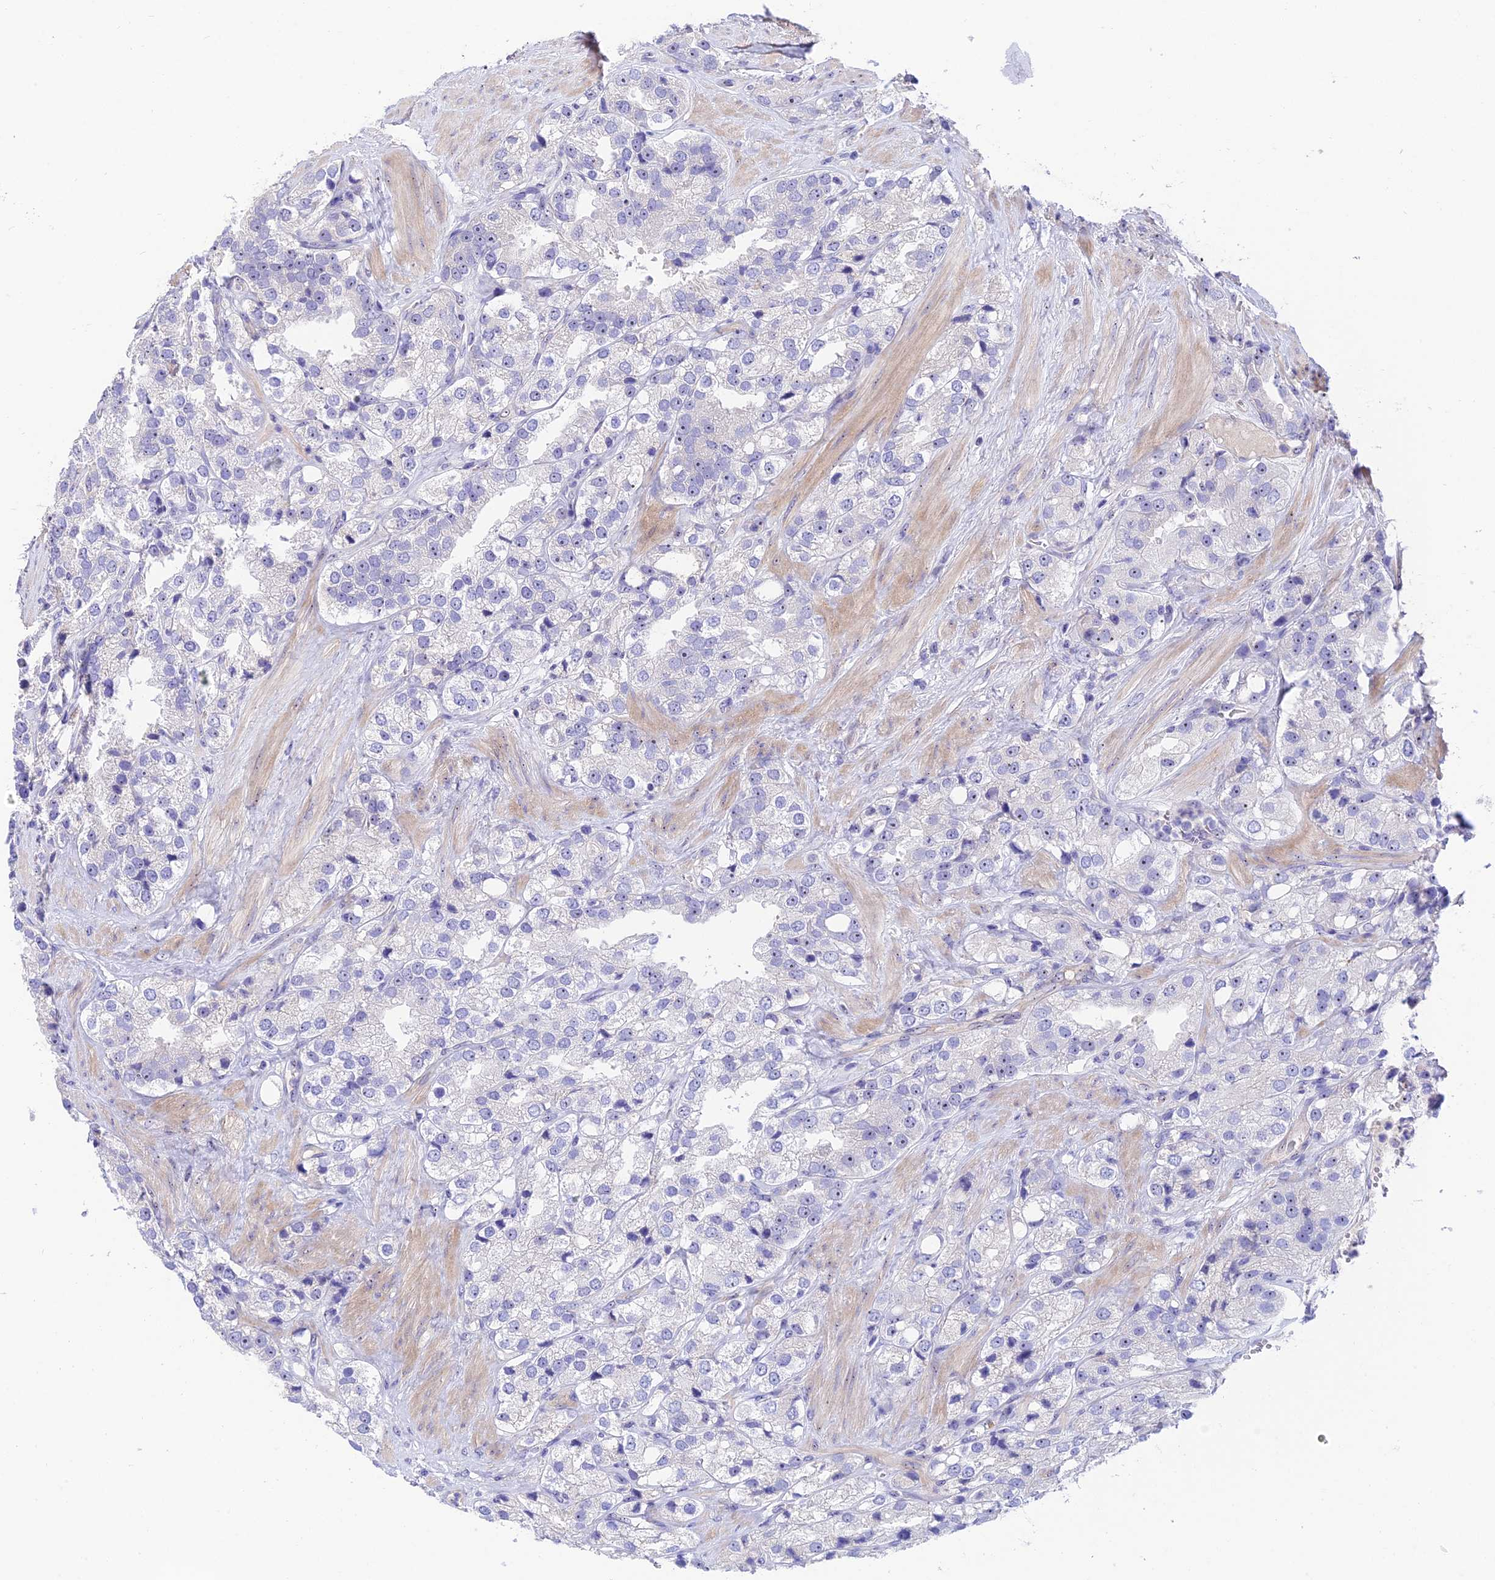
{"staining": {"intensity": "weak", "quantity": "<25%", "location": "nuclear"}, "tissue": "prostate cancer", "cell_type": "Tumor cells", "image_type": "cancer", "snomed": [{"axis": "morphology", "description": "Adenocarcinoma, NOS"}, {"axis": "topography", "description": "Prostate"}], "caption": "Tumor cells show no significant protein staining in adenocarcinoma (prostate).", "gene": "DUSP29", "patient": {"sex": "male", "age": 79}}